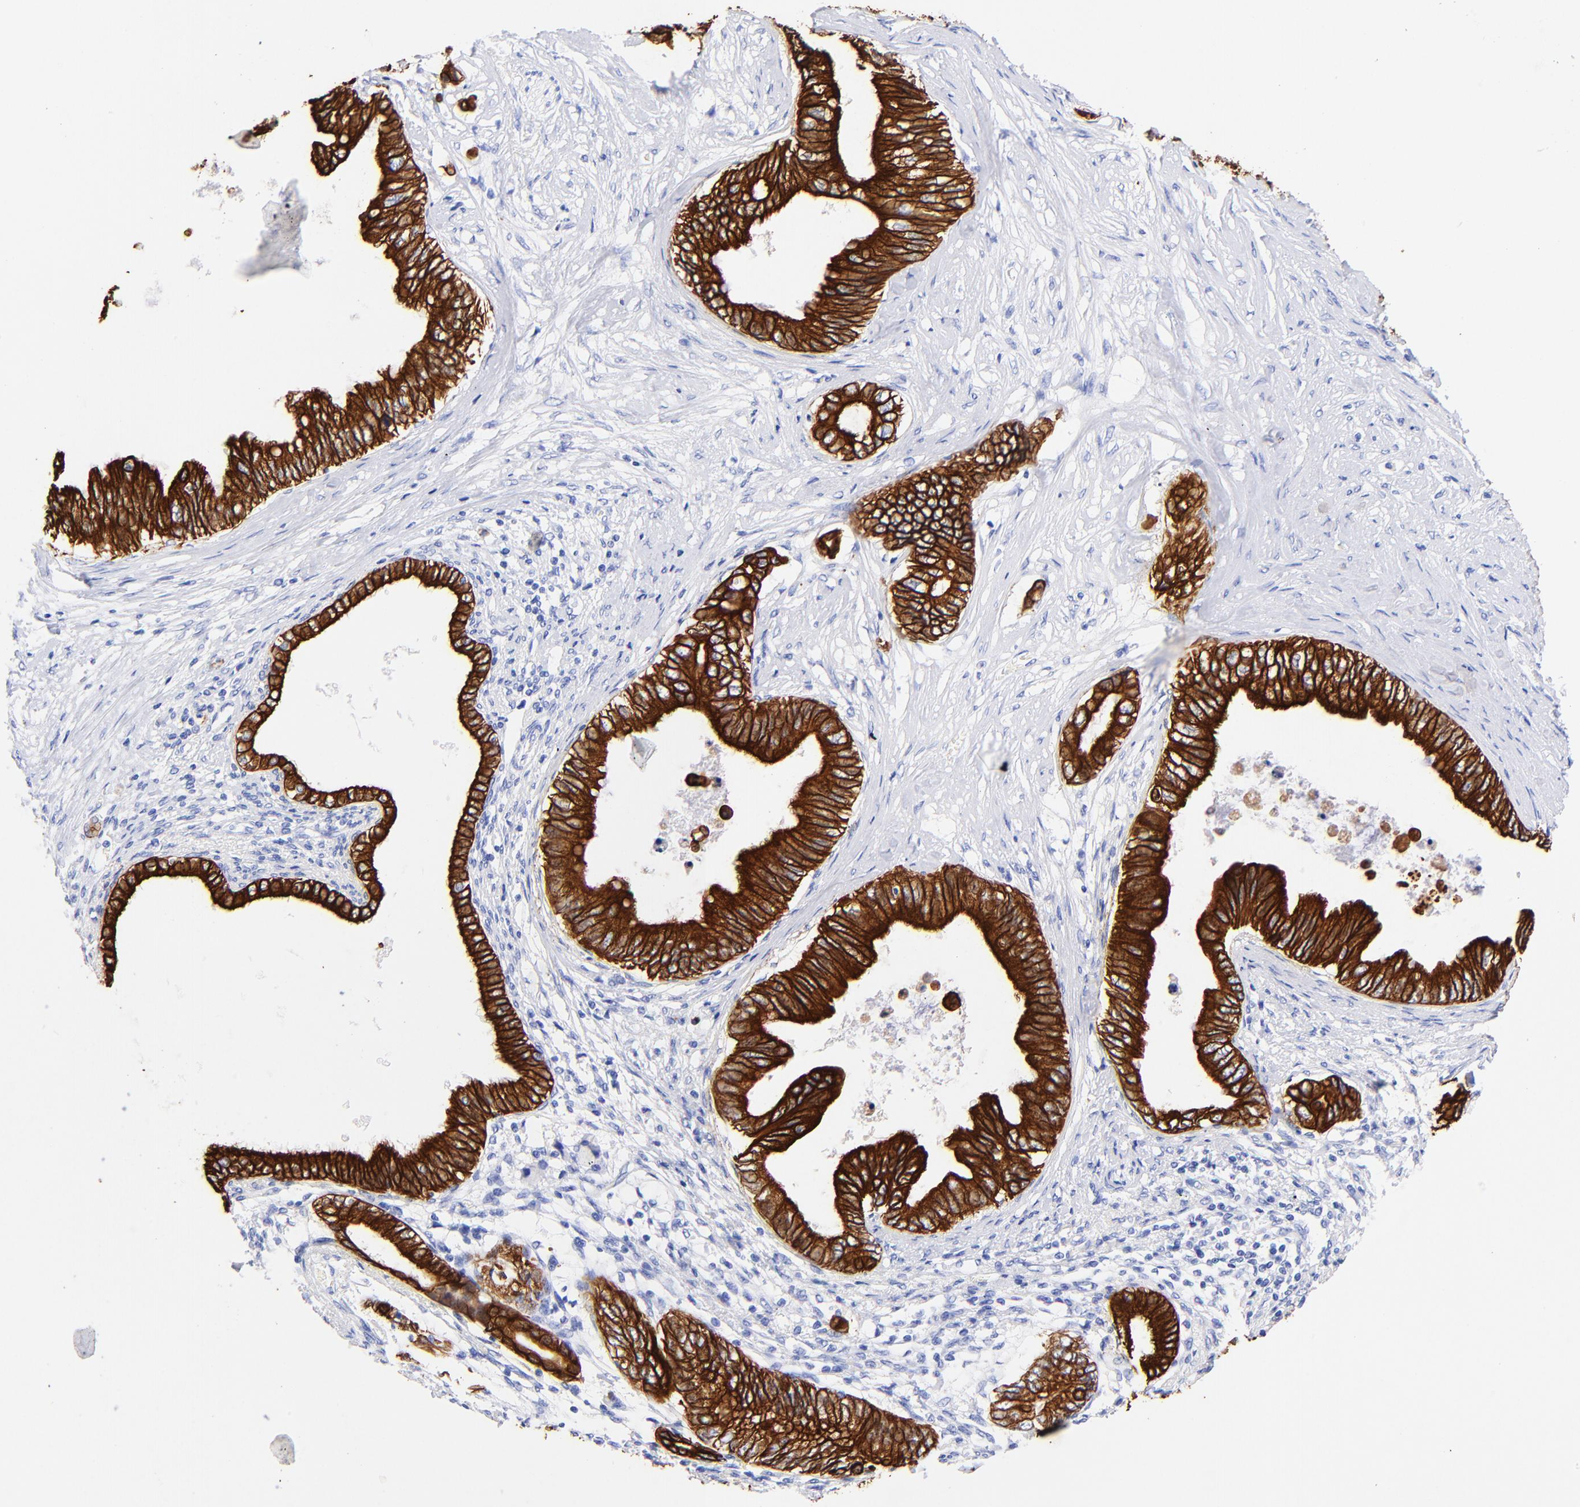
{"staining": {"intensity": "strong", "quantity": ">75%", "location": "cytoplasmic/membranous"}, "tissue": "pancreatic cancer", "cell_type": "Tumor cells", "image_type": "cancer", "snomed": [{"axis": "morphology", "description": "Adenocarcinoma, NOS"}, {"axis": "topography", "description": "Pancreas"}], "caption": "Human pancreatic adenocarcinoma stained with a protein marker displays strong staining in tumor cells.", "gene": "KRT19", "patient": {"sex": "female", "age": 66}}